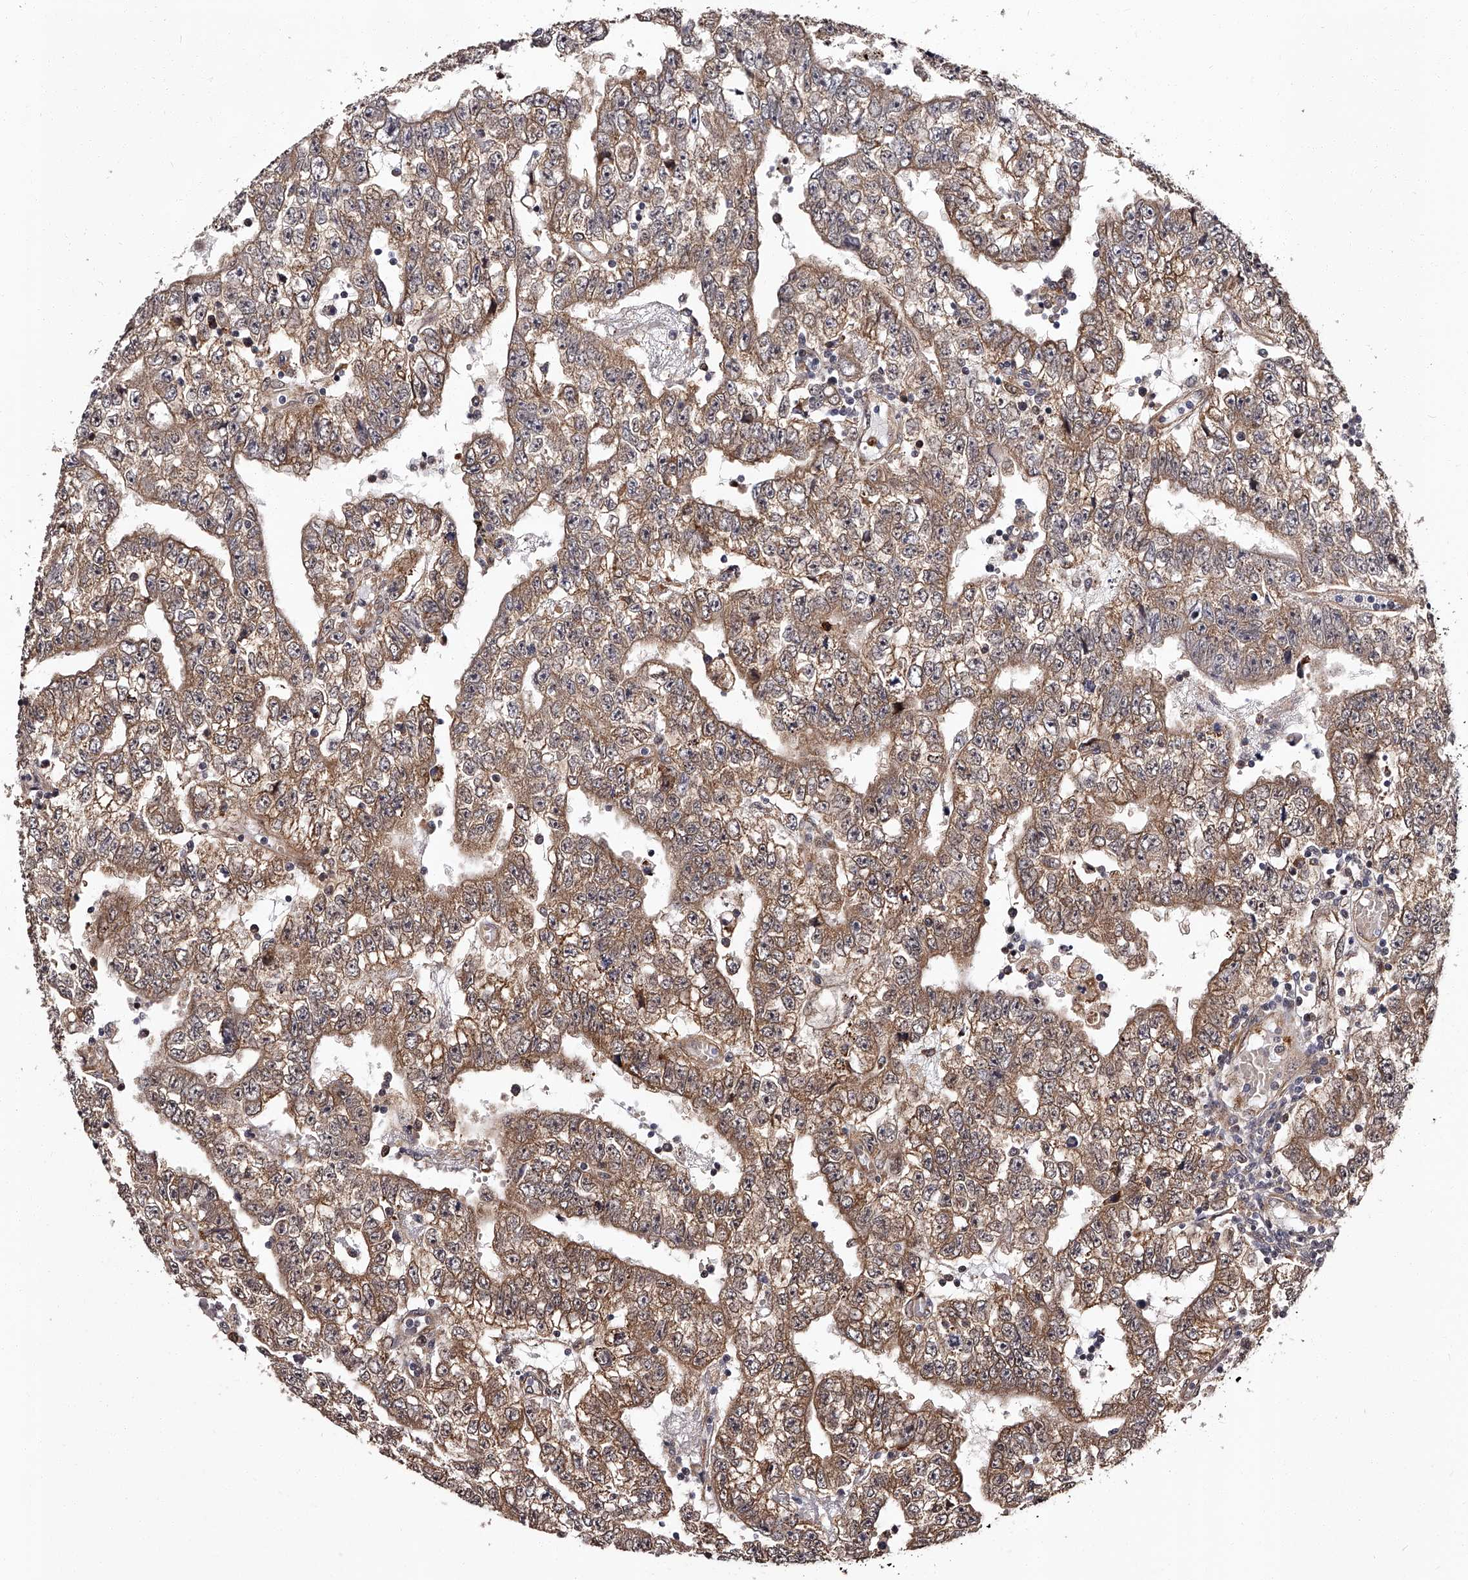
{"staining": {"intensity": "moderate", "quantity": "25%-75%", "location": "cytoplasmic/membranous"}, "tissue": "testis cancer", "cell_type": "Tumor cells", "image_type": "cancer", "snomed": [{"axis": "morphology", "description": "Carcinoma, Embryonal, NOS"}, {"axis": "topography", "description": "Testis"}], "caption": "Brown immunohistochemical staining in testis cancer (embryonal carcinoma) demonstrates moderate cytoplasmic/membranous positivity in about 25%-75% of tumor cells.", "gene": "RSC1A1", "patient": {"sex": "male", "age": 25}}